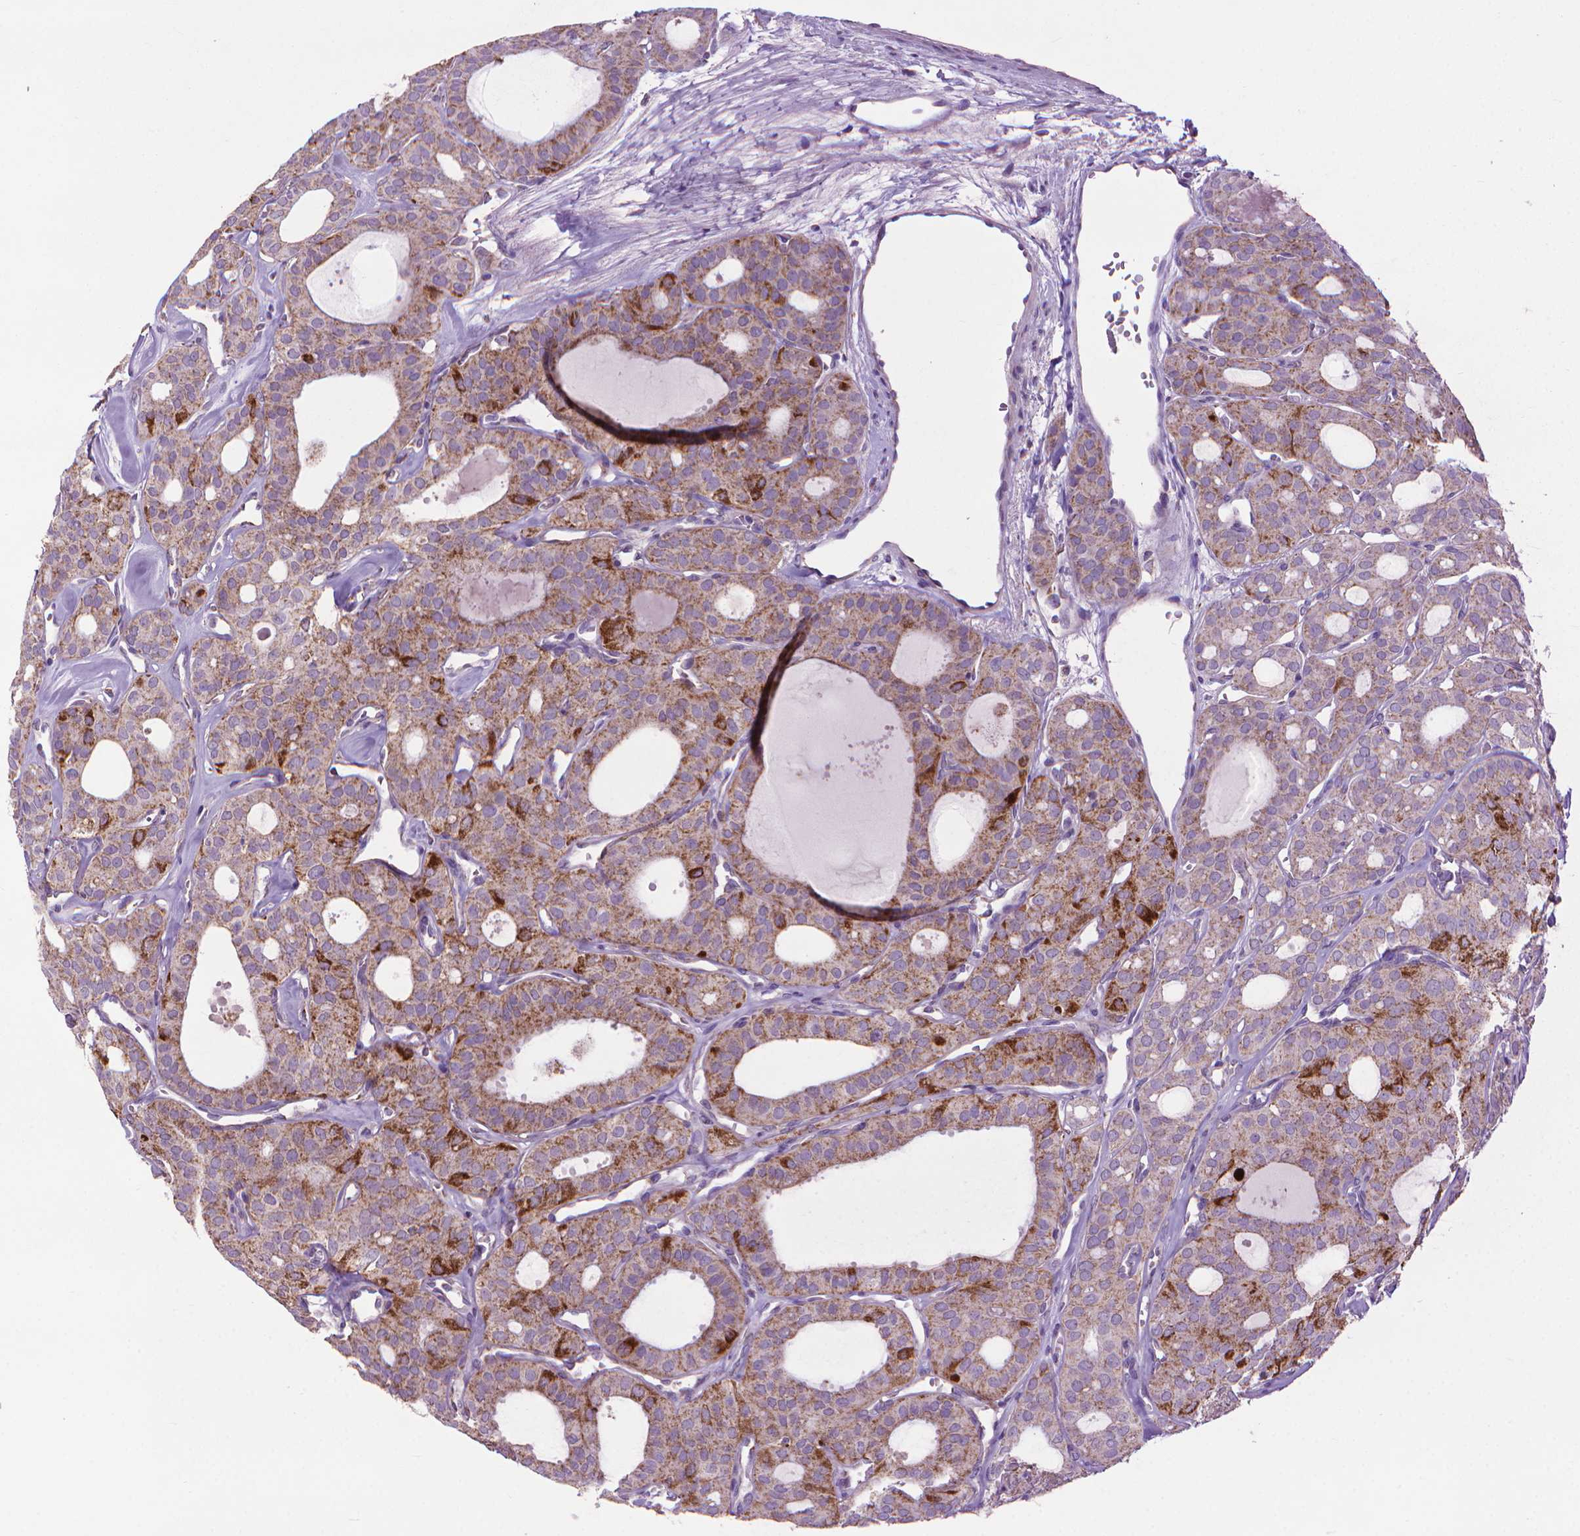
{"staining": {"intensity": "moderate", "quantity": "<25%", "location": "cytoplasmic/membranous"}, "tissue": "thyroid cancer", "cell_type": "Tumor cells", "image_type": "cancer", "snomed": [{"axis": "morphology", "description": "Follicular adenoma carcinoma, NOS"}, {"axis": "topography", "description": "Thyroid gland"}], "caption": "Immunohistochemical staining of thyroid cancer reveals low levels of moderate cytoplasmic/membranous positivity in approximately <25% of tumor cells.", "gene": "VDAC1", "patient": {"sex": "male", "age": 75}}